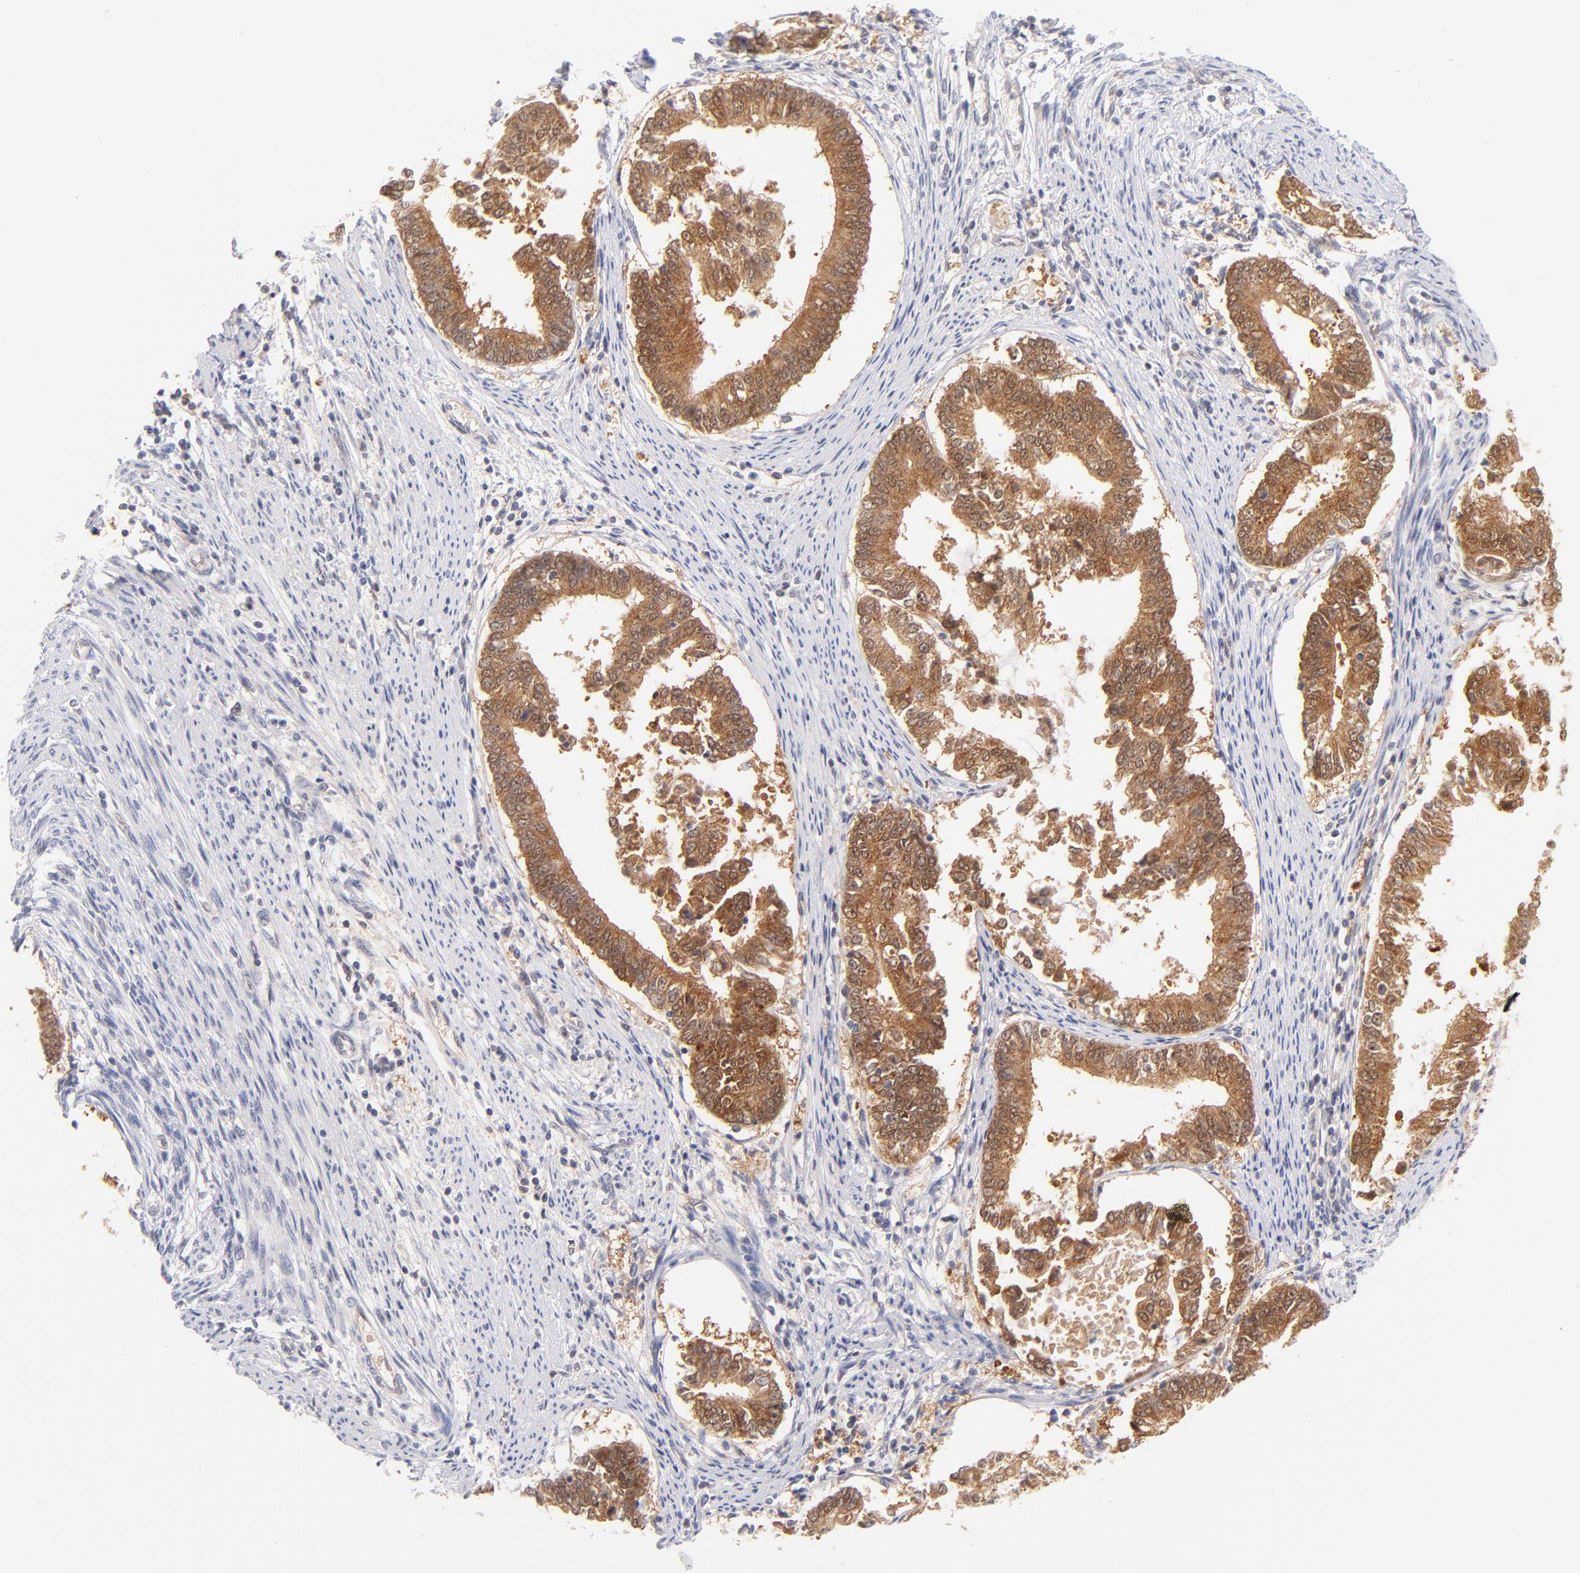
{"staining": {"intensity": "moderate", "quantity": ">75%", "location": "cytoplasmic/membranous,nuclear"}, "tissue": "endometrial cancer", "cell_type": "Tumor cells", "image_type": "cancer", "snomed": [{"axis": "morphology", "description": "Adenocarcinoma, NOS"}, {"axis": "topography", "description": "Endometrium"}], "caption": "Immunohistochemistry (IHC) micrograph of neoplastic tissue: endometrial adenocarcinoma stained using immunohistochemistry reveals medium levels of moderate protein expression localized specifically in the cytoplasmic/membranous and nuclear of tumor cells, appearing as a cytoplasmic/membranous and nuclear brown color.", "gene": "CASP6", "patient": {"sex": "female", "age": 63}}